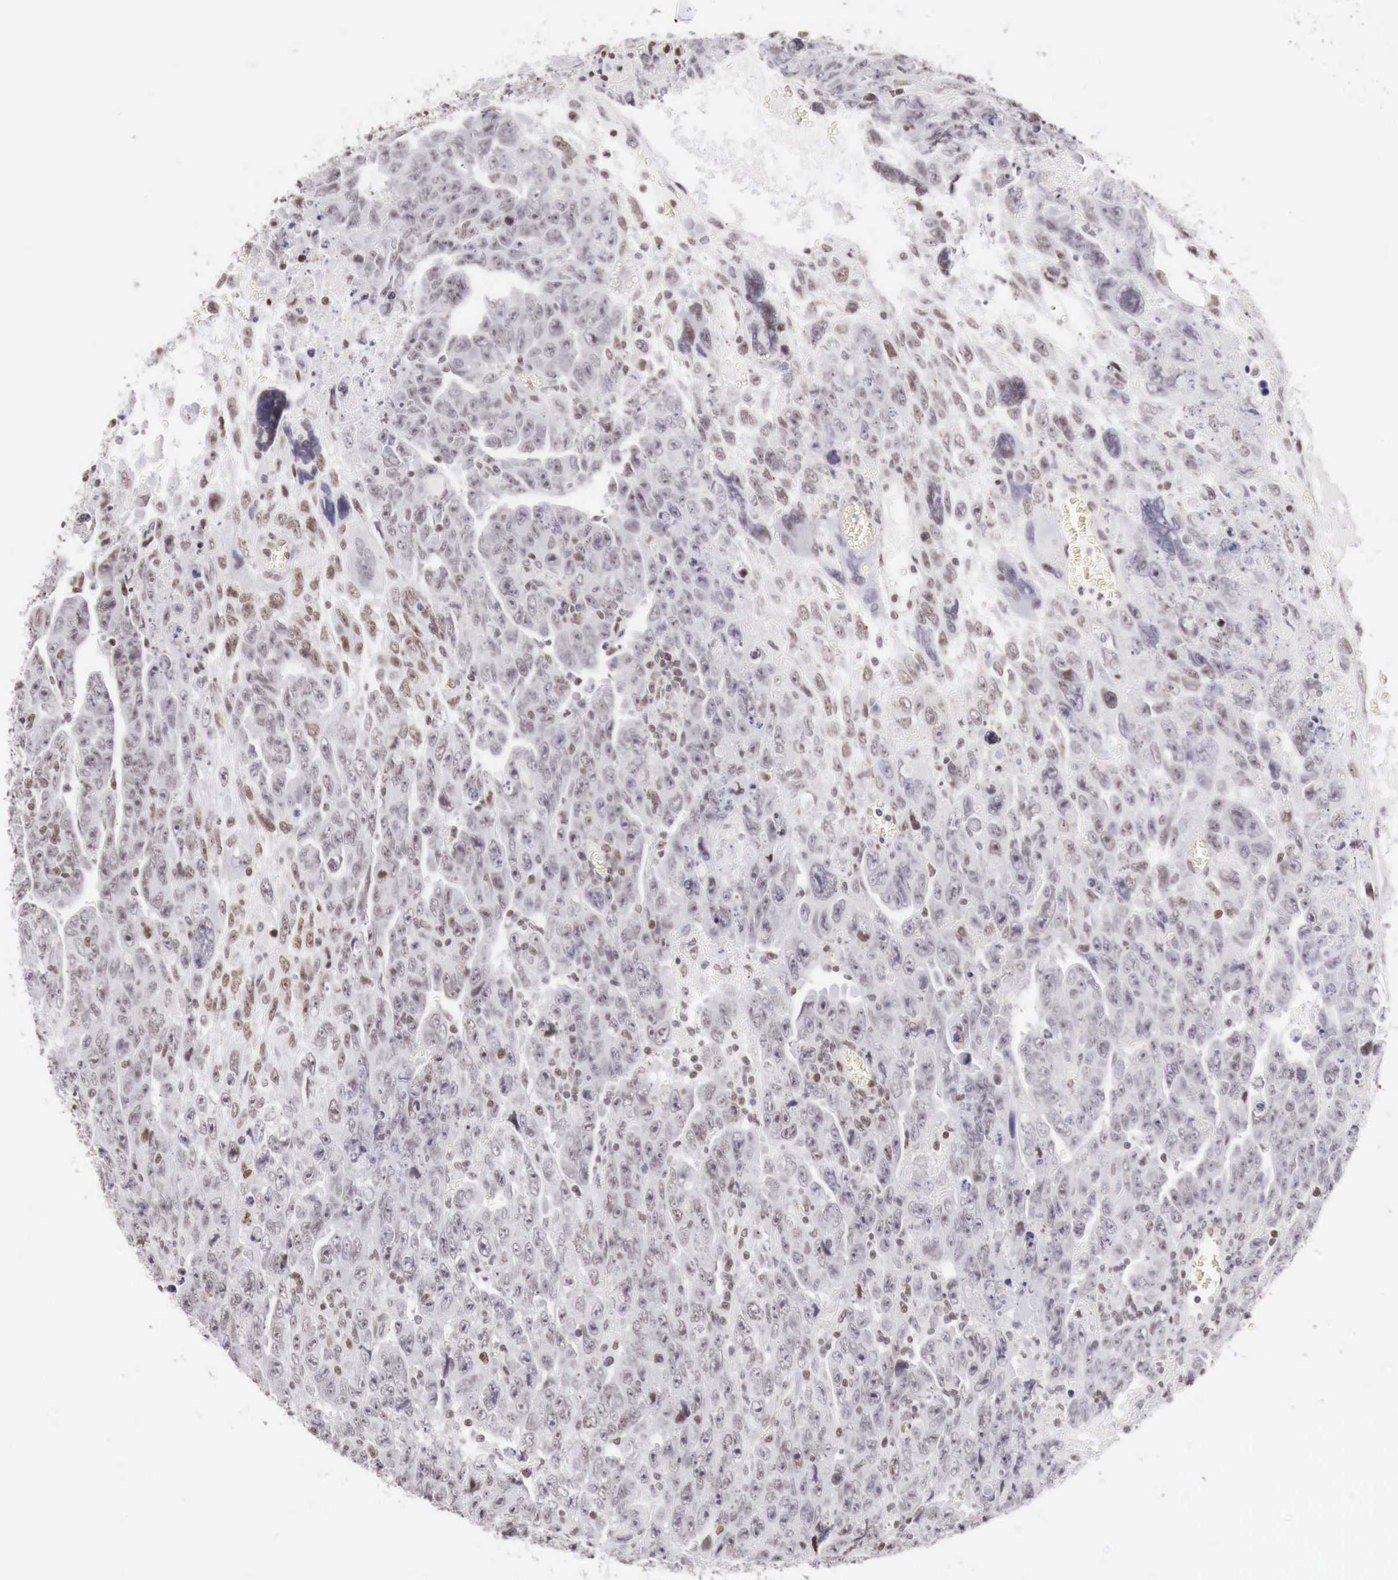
{"staining": {"intensity": "weak", "quantity": "<25%", "location": "nuclear"}, "tissue": "testis cancer", "cell_type": "Tumor cells", "image_type": "cancer", "snomed": [{"axis": "morphology", "description": "Carcinoma, Embryonal, NOS"}, {"axis": "topography", "description": "Testis"}], "caption": "This is a histopathology image of IHC staining of testis cancer (embryonal carcinoma), which shows no positivity in tumor cells.", "gene": "PHF14", "patient": {"sex": "male", "age": 28}}